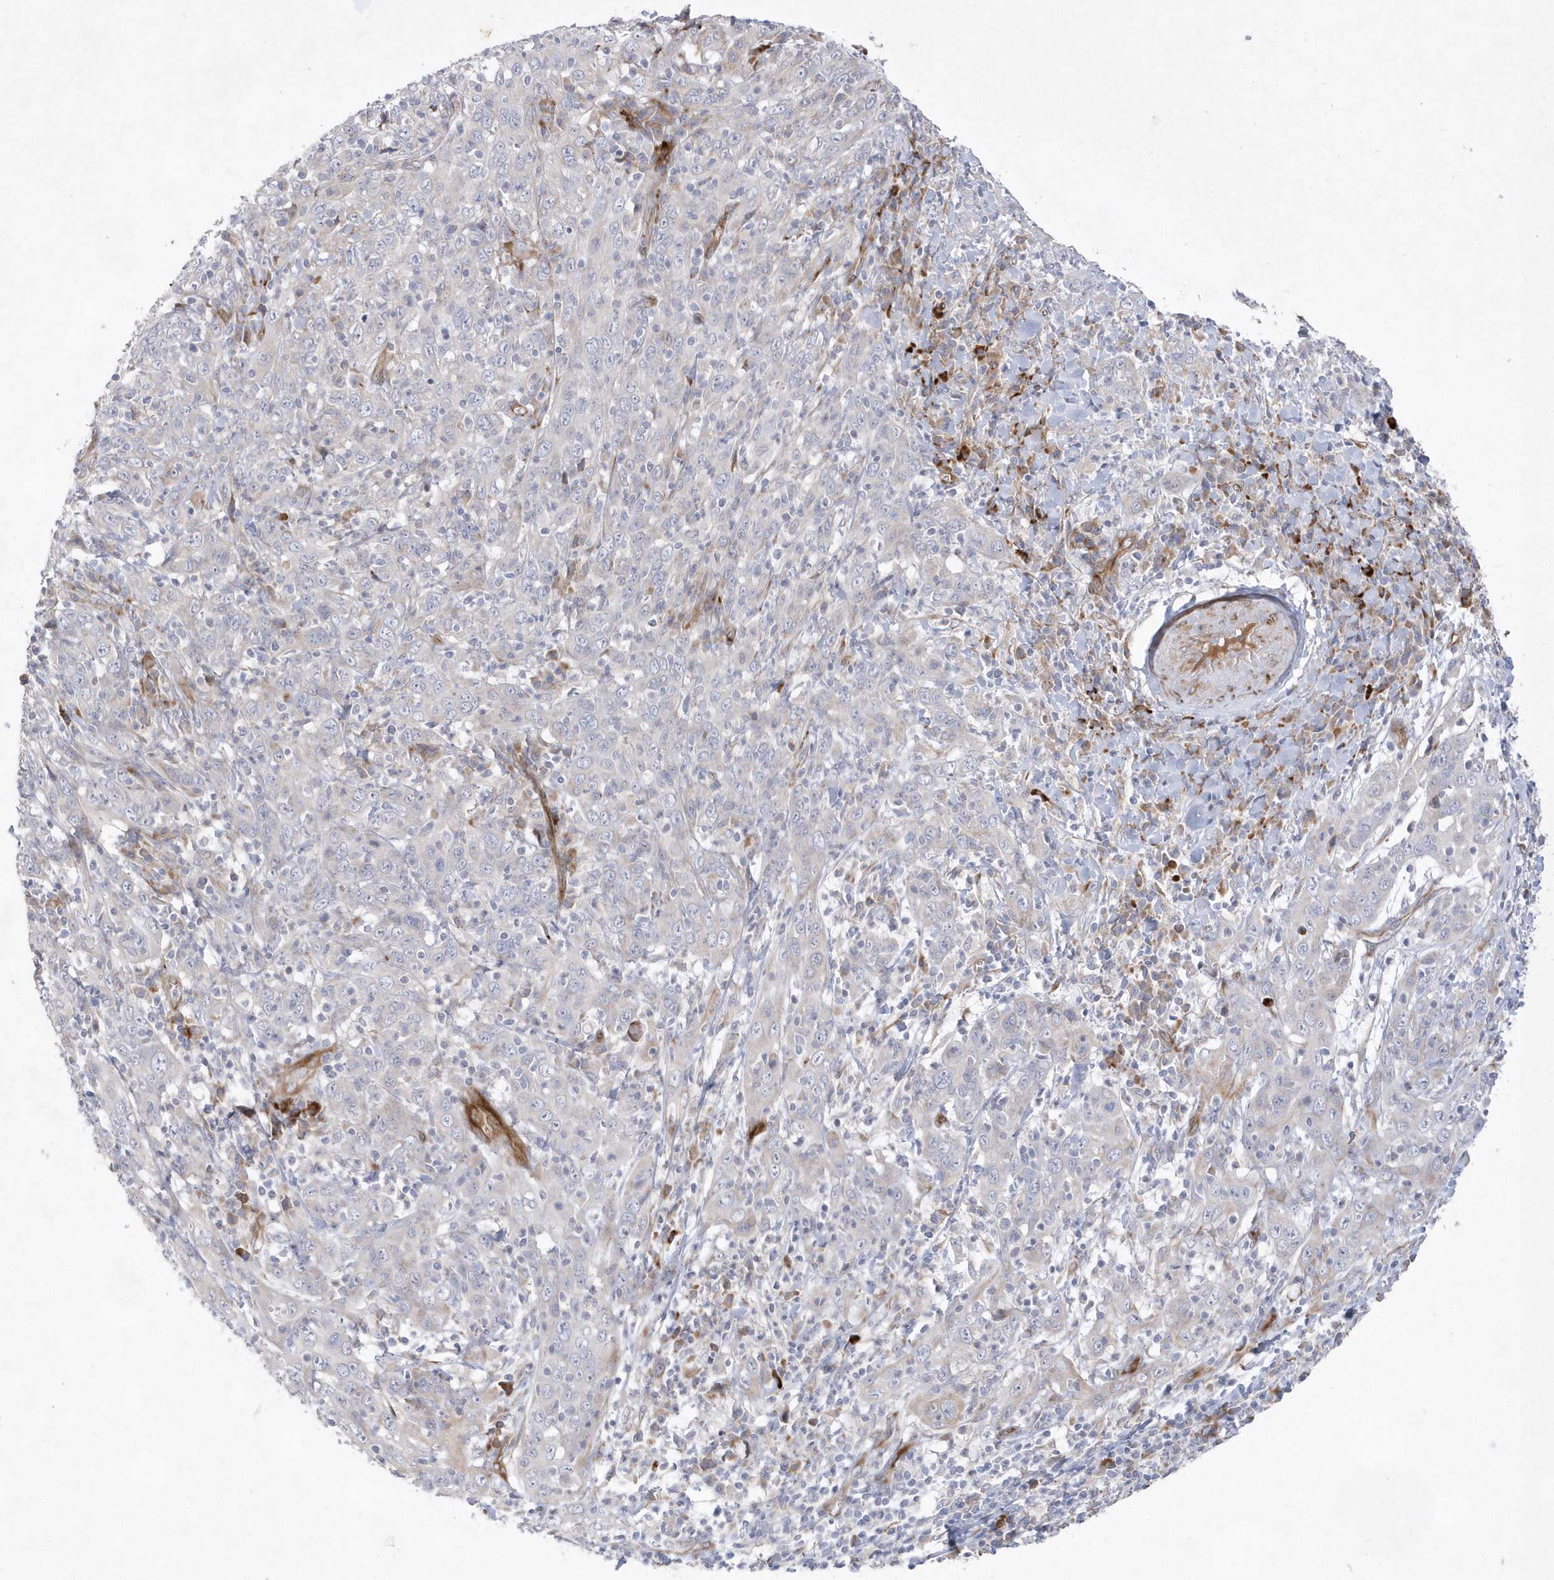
{"staining": {"intensity": "negative", "quantity": "none", "location": "none"}, "tissue": "cervical cancer", "cell_type": "Tumor cells", "image_type": "cancer", "snomed": [{"axis": "morphology", "description": "Squamous cell carcinoma, NOS"}, {"axis": "topography", "description": "Cervix"}], "caption": "This photomicrograph is of squamous cell carcinoma (cervical) stained with immunohistochemistry to label a protein in brown with the nuclei are counter-stained blue. There is no staining in tumor cells.", "gene": "TMEM132B", "patient": {"sex": "female", "age": 46}}